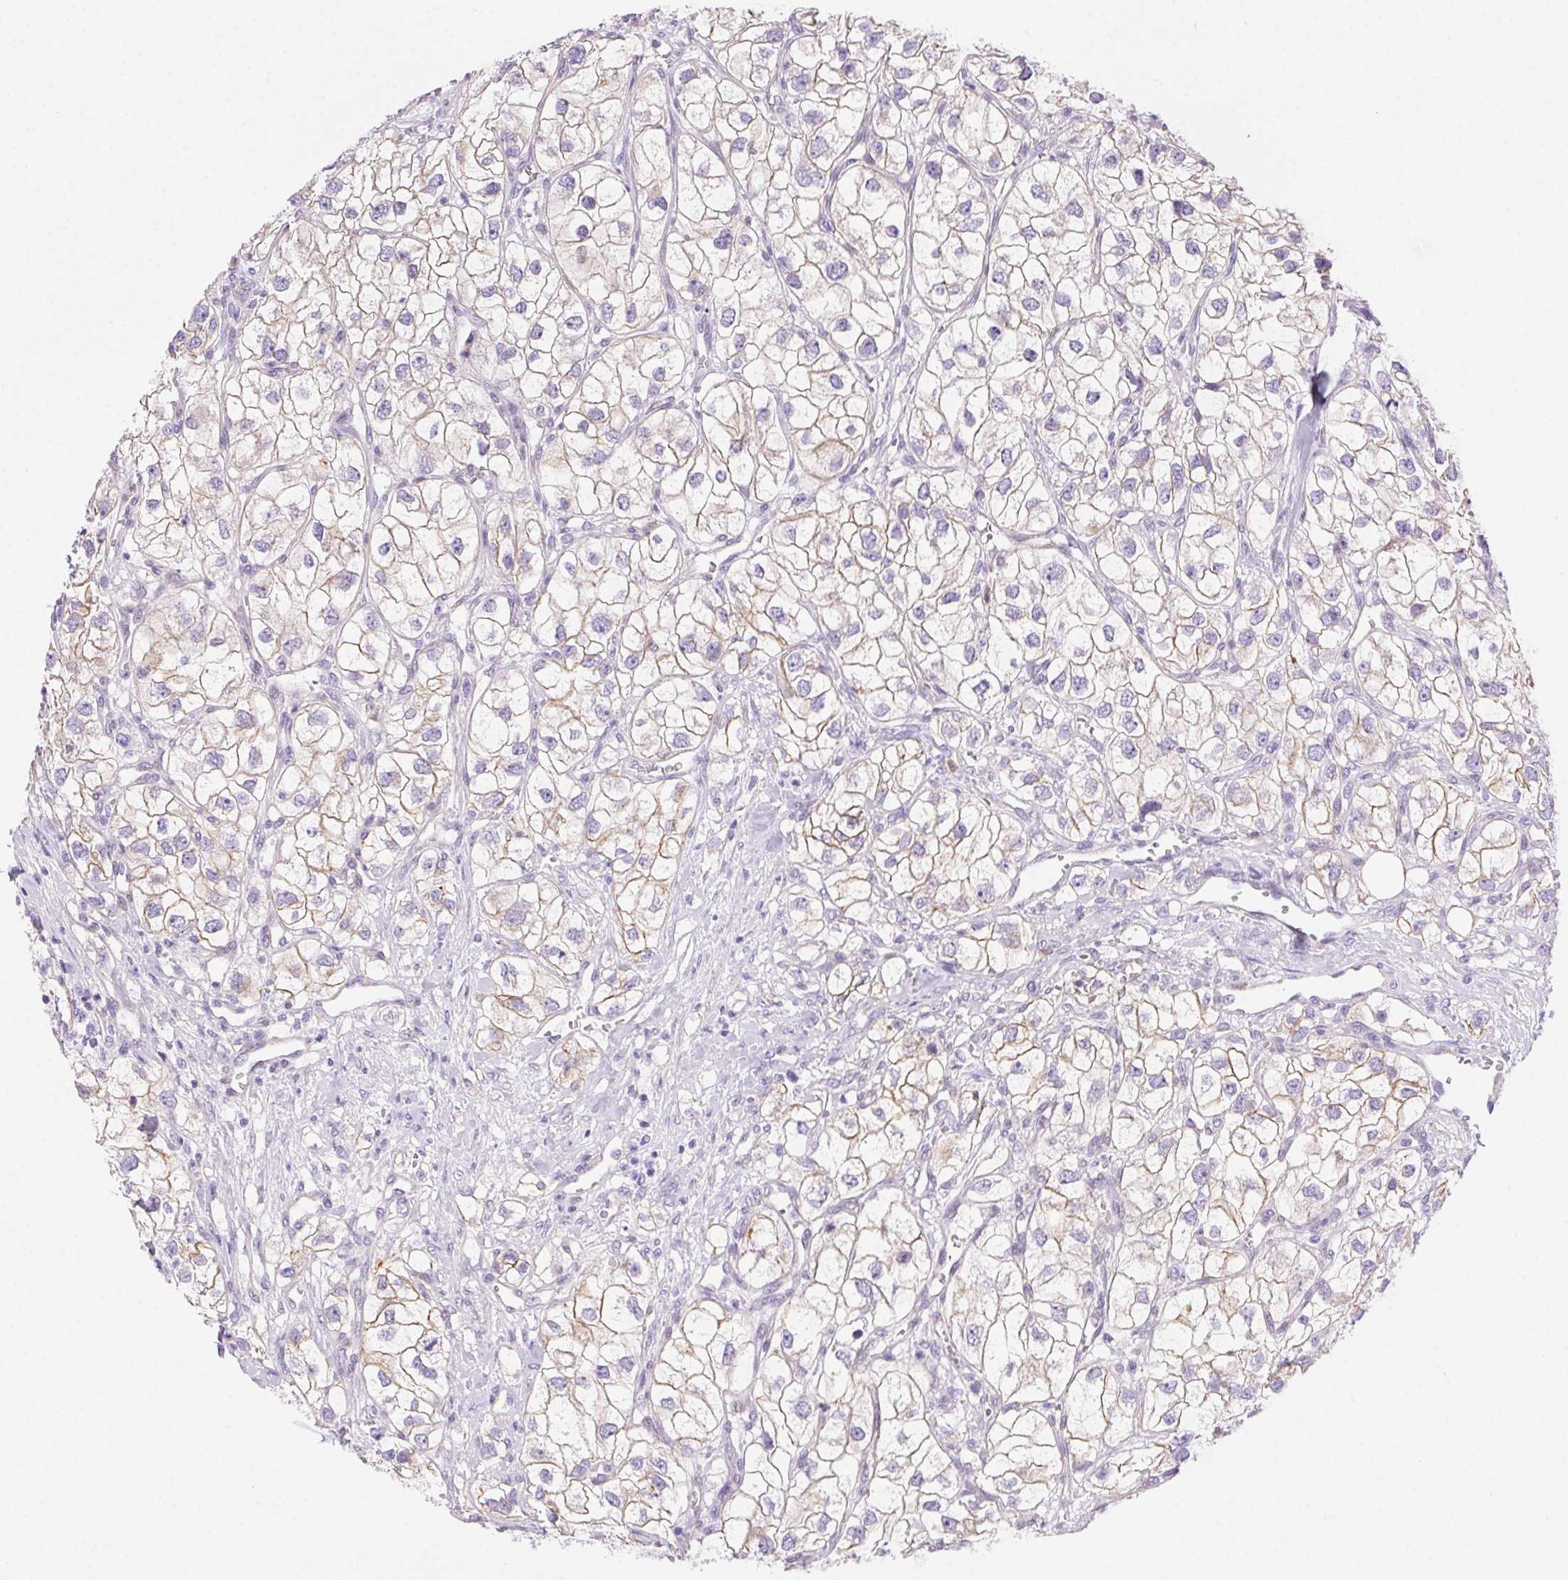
{"staining": {"intensity": "weak", "quantity": "25%-75%", "location": "cytoplasmic/membranous"}, "tissue": "renal cancer", "cell_type": "Tumor cells", "image_type": "cancer", "snomed": [{"axis": "morphology", "description": "Adenocarcinoma, NOS"}, {"axis": "topography", "description": "Kidney"}], "caption": "Protein expression analysis of human adenocarcinoma (renal) reveals weak cytoplasmic/membranous staining in approximately 25%-75% of tumor cells.", "gene": "SHCBP1L", "patient": {"sex": "male", "age": 59}}